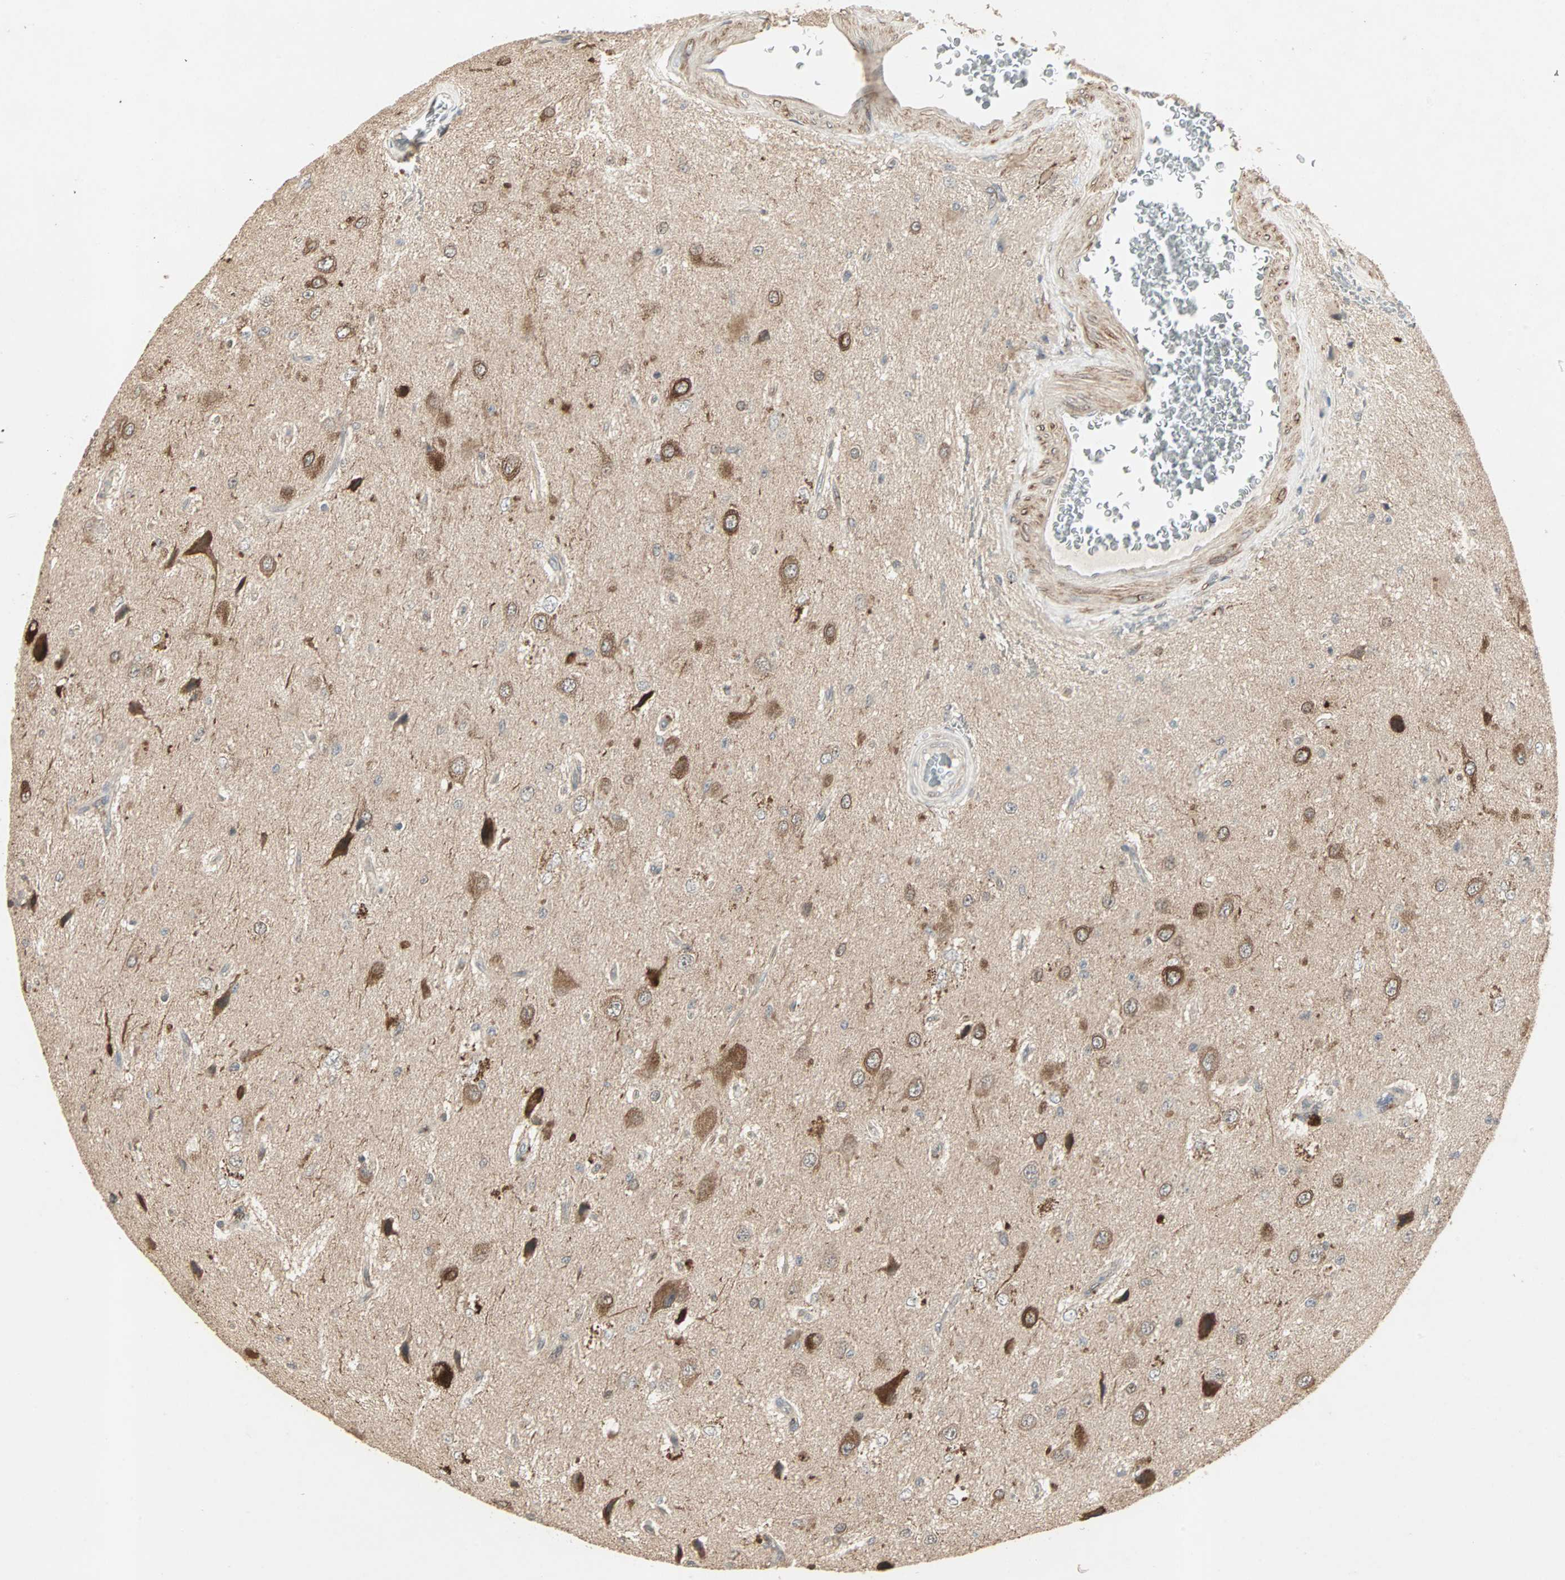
{"staining": {"intensity": "moderate", "quantity": ">75%", "location": "cytoplasmic/membranous"}, "tissue": "glioma", "cell_type": "Tumor cells", "image_type": "cancer", "snomed": [{"axis": "morphology", "description": "Glioma, malignant, High grade"}, {"axis": "topography", "description": "pancreas cauda"}], "caption": "This photomicrograph exhibits IHC staining of human malignant glioma (high-grade), with medium moderate cytoplasmic/membranous positivity in approximately >75% of tumor cells.", "gene": "TRPV4", "patient": {"sex": "male", "age": 60}}